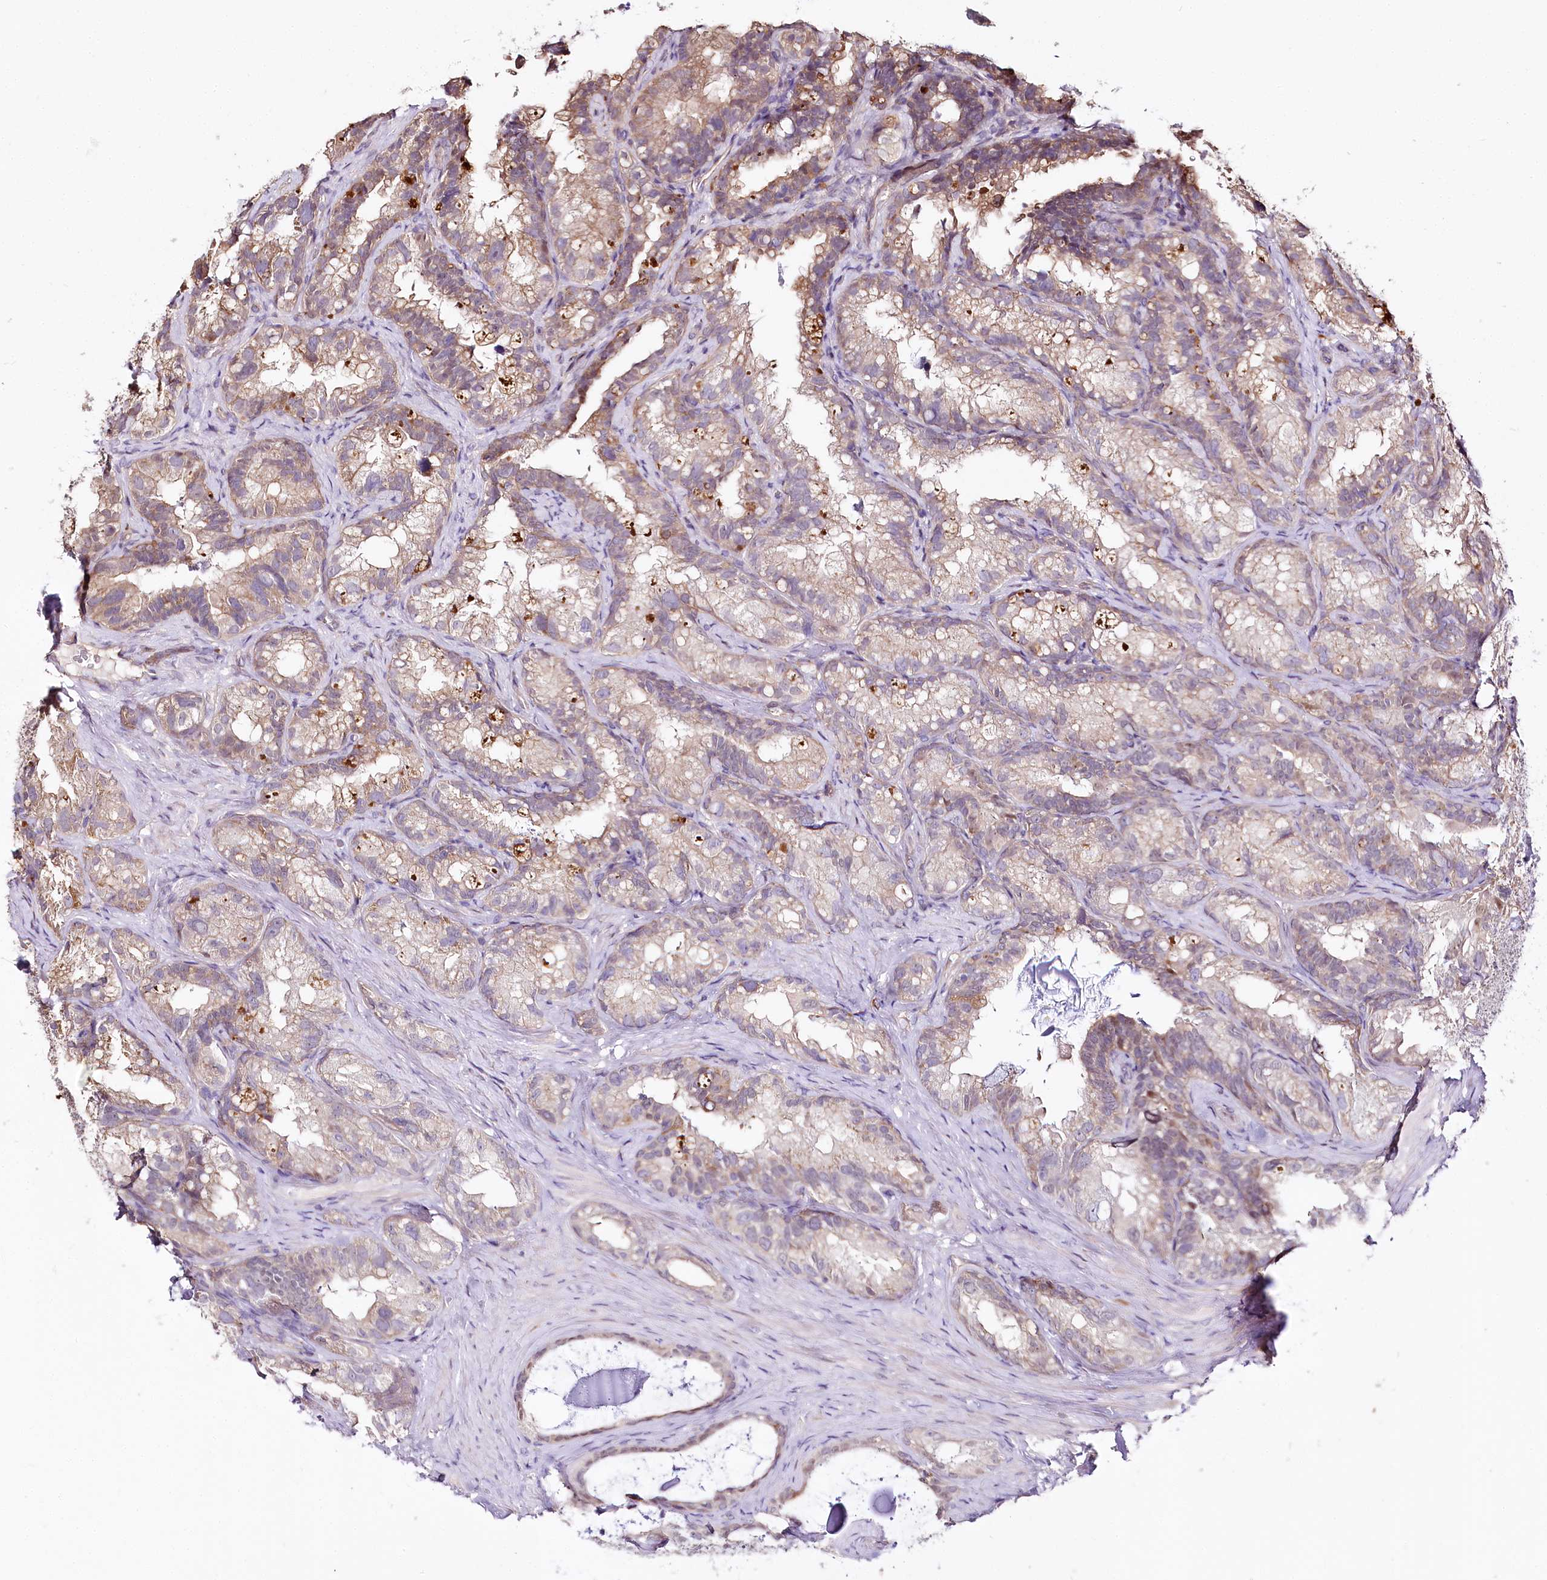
{"staining": {"intensity": "weak", "quantity": ">75%", "location": "cytoplasmic/membranous"}, "tissue": "seminal vesicle", "cell_type": "Glandular cells", "image_type": "normal", "snomed": [{"axis": "morphology", "description": "Normal tissue, NOS"}, {"axis": "topography", "description": "Seminal veicle"}], "caption": "Seminal vesicle stained for a protein shows weak cytoplasmic/membranous positivity in glandular cells. (DAB (3,3'-diaminobenzidine) = brown stain, brightfield microscopy at high magnification).", "gene": "ZNF226", "patient": {"sex": "male", "age": 60}}